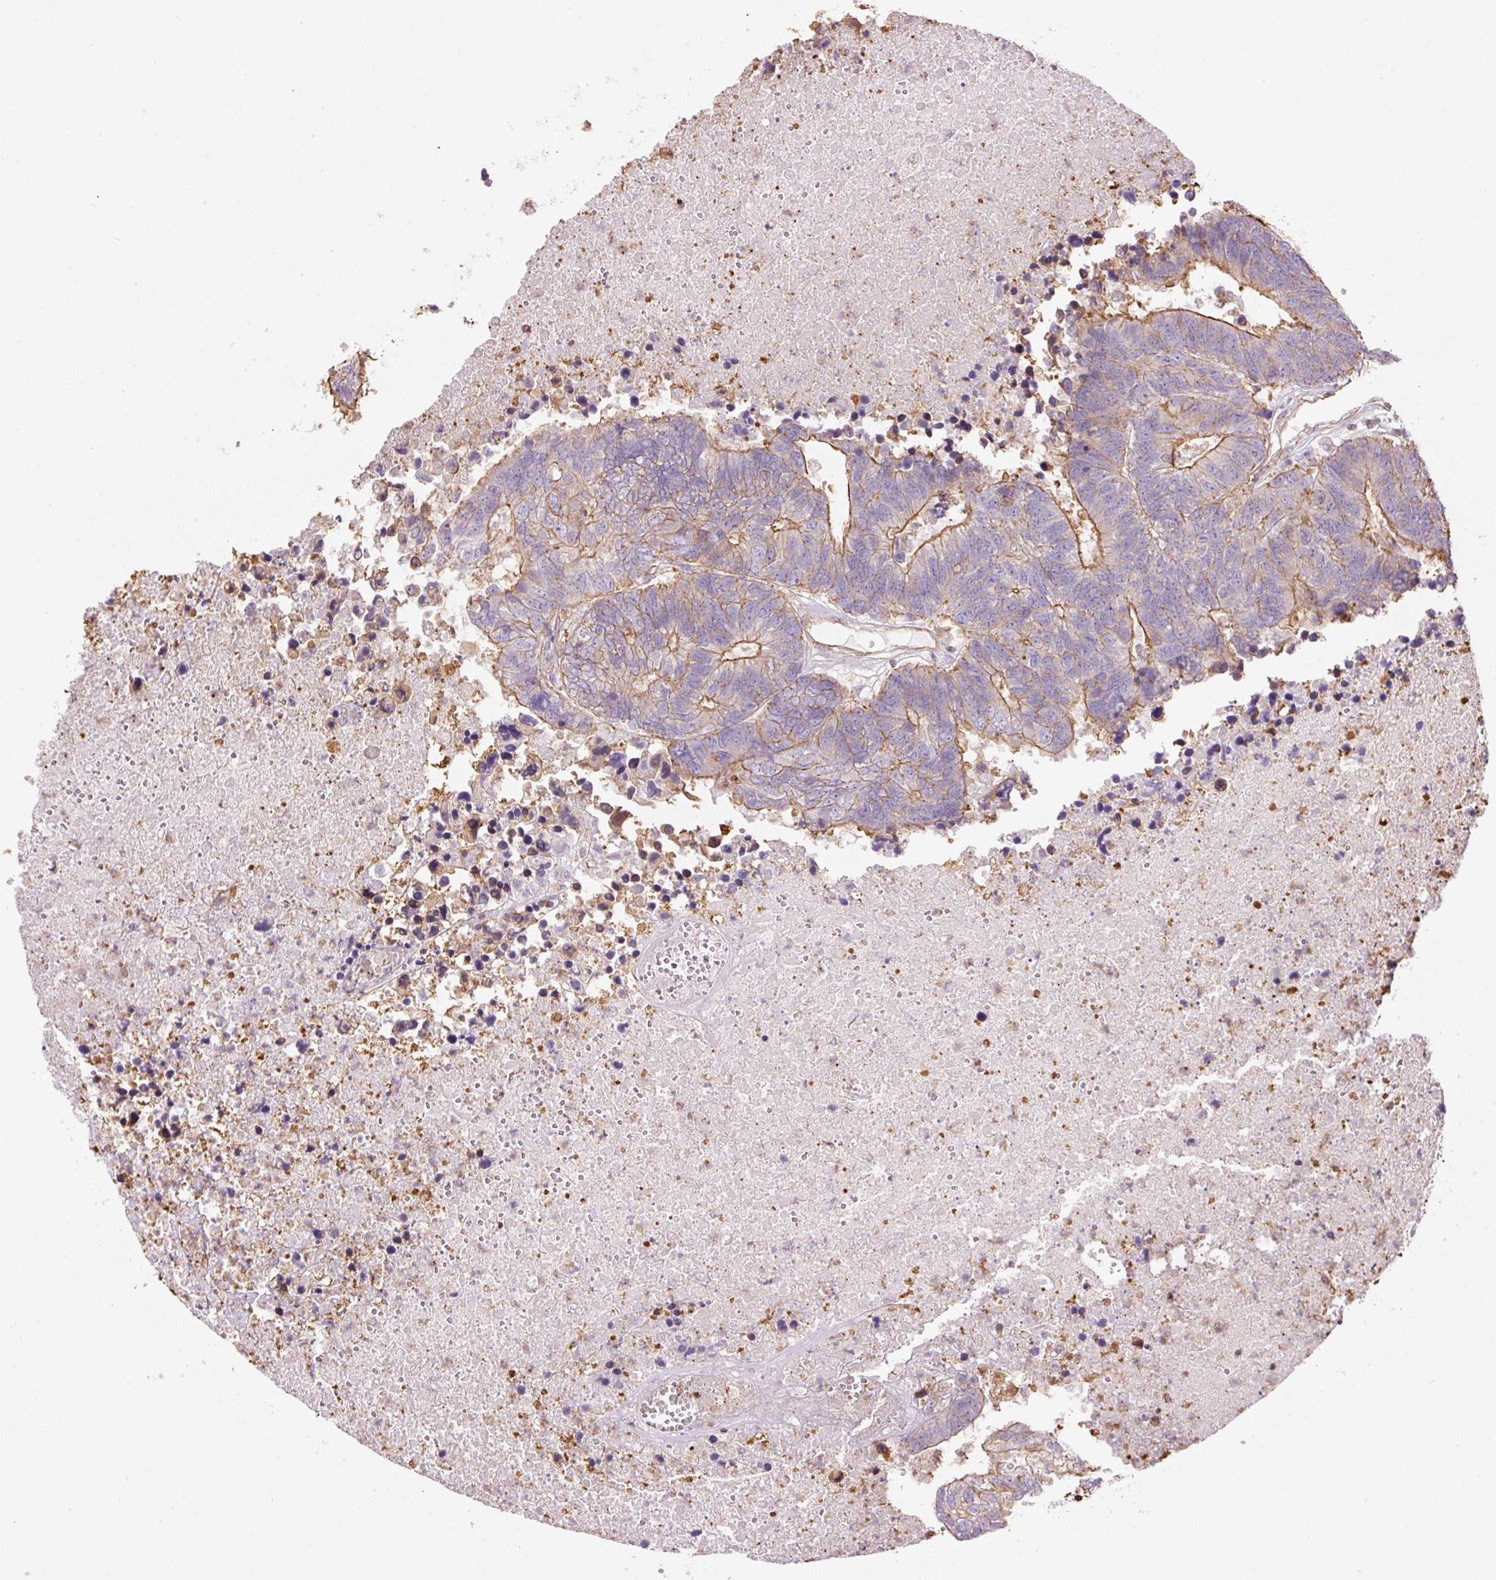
{"staining": {"intensity": "moderate", "quantity": "25%-75%", "location": "cytoplasmic/membranous"}, "tissue": "colorectal cancer", "cell_type": "Tumor cells", "image_type": "cancer", "snomed": [{"axis": "morphology", "description": "Adenocarcinoma, NOS"}, {"axis": "topography", "description": "Colon"}], "caption": "DAB (3,3'-diaminobenzidine) immunohistochemical staining of adenocarcinoma (colorectal) exhibits moderate cytoplasmic/membranous protein staining in approximately 25%-75% of tumor cells.", "gene": "PPP1R1B", "patient": {"sex": "female", "age": 48}}